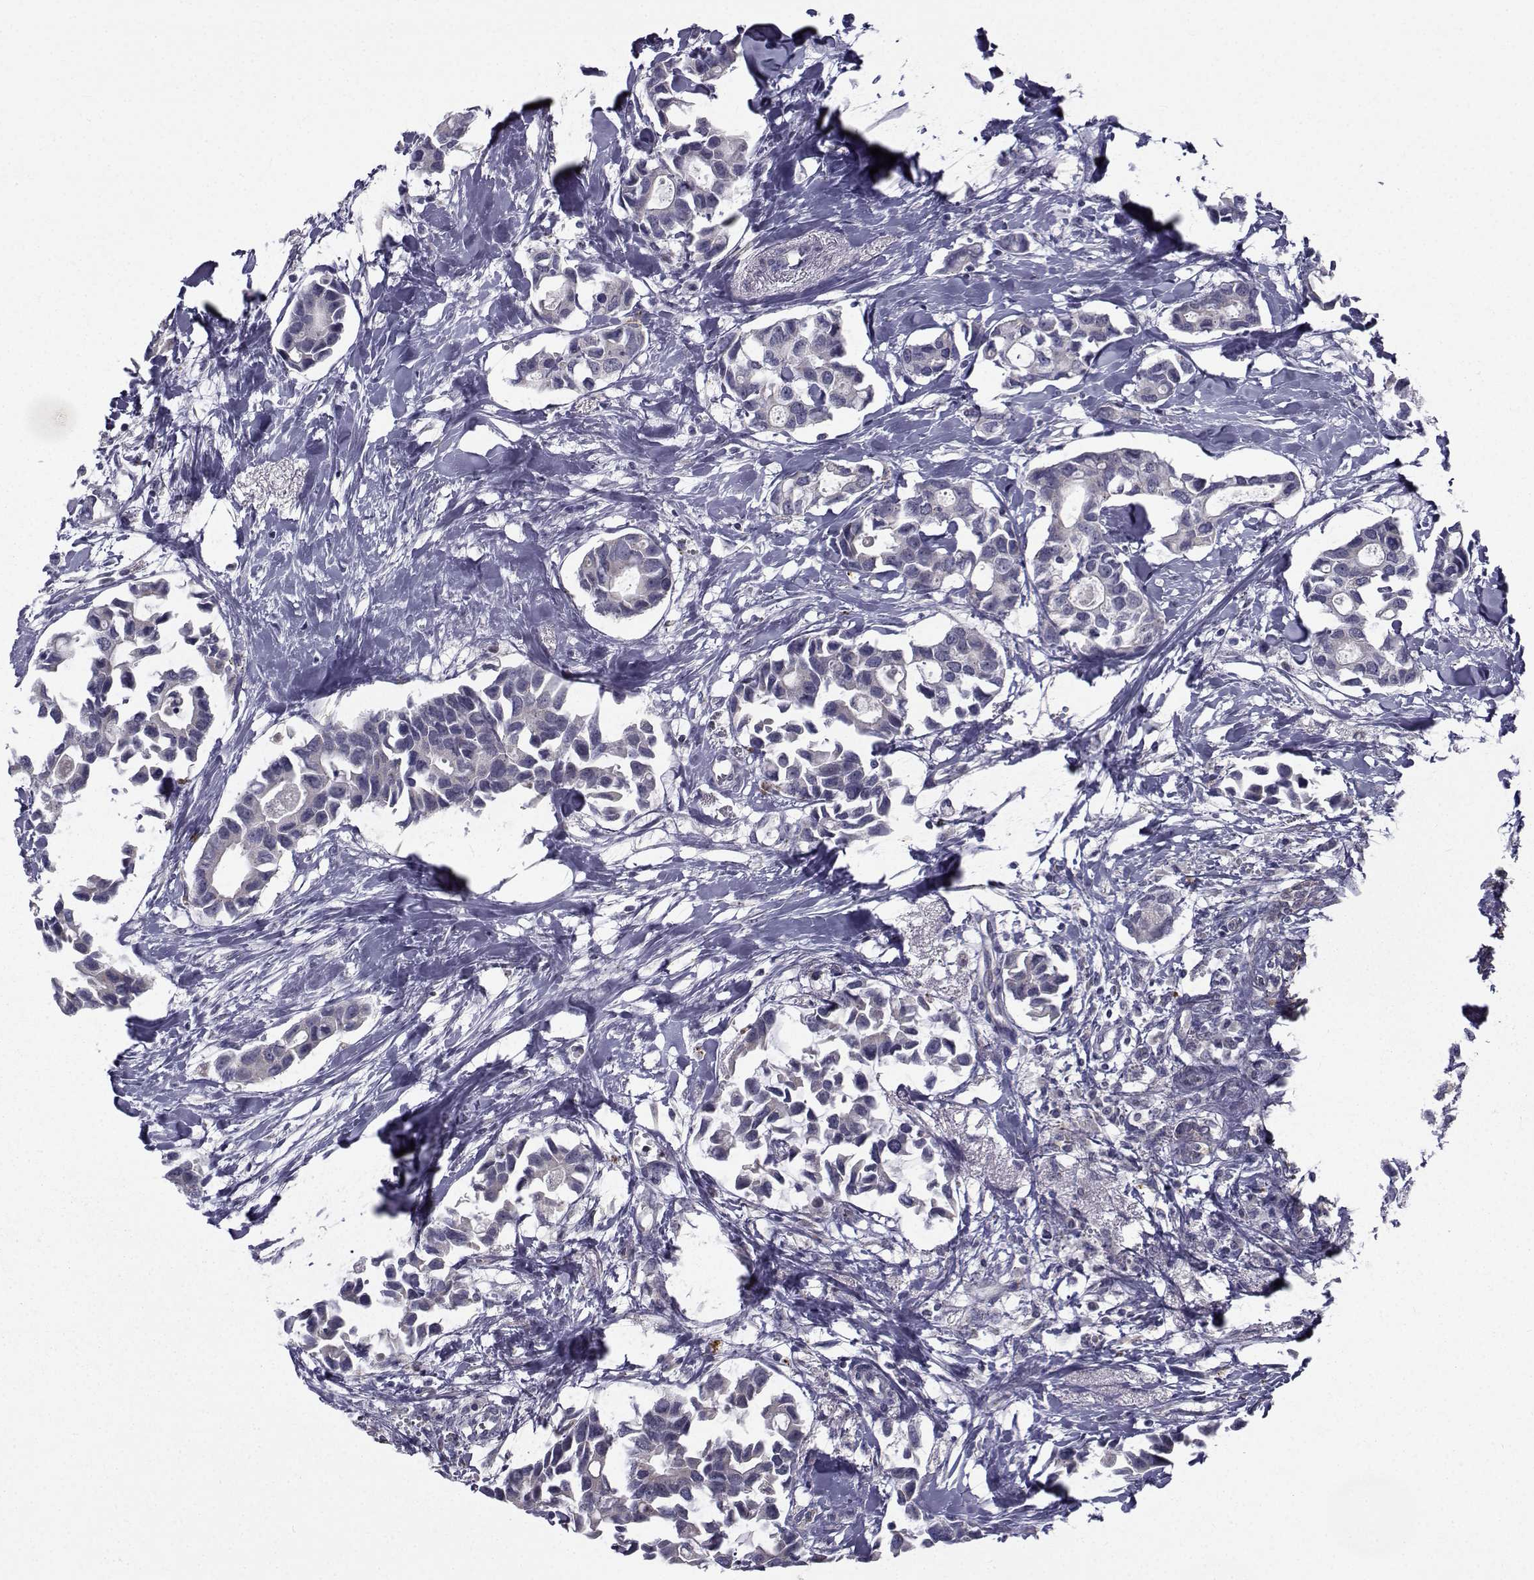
{"staining": {"intensity": "negative", "quantity": "none", "location": "none"}, "tissue": "breast cancer", "cell_type": "Tumor cells", "image_type": "cancer", "snomed": [{"axis": "morphology", "description": "Duct carcinoma"}, {"axis": "topography", "description": "Breast"}], "caption": "DAB (3,3'-diaminobenzidine) immunohistochemical staining of human invasive ductal carcinoma (breast) reveals no significant expression in tumor cells.", "gene": "ANGPT1", "patient": {"sex": "female", "age": 83}}